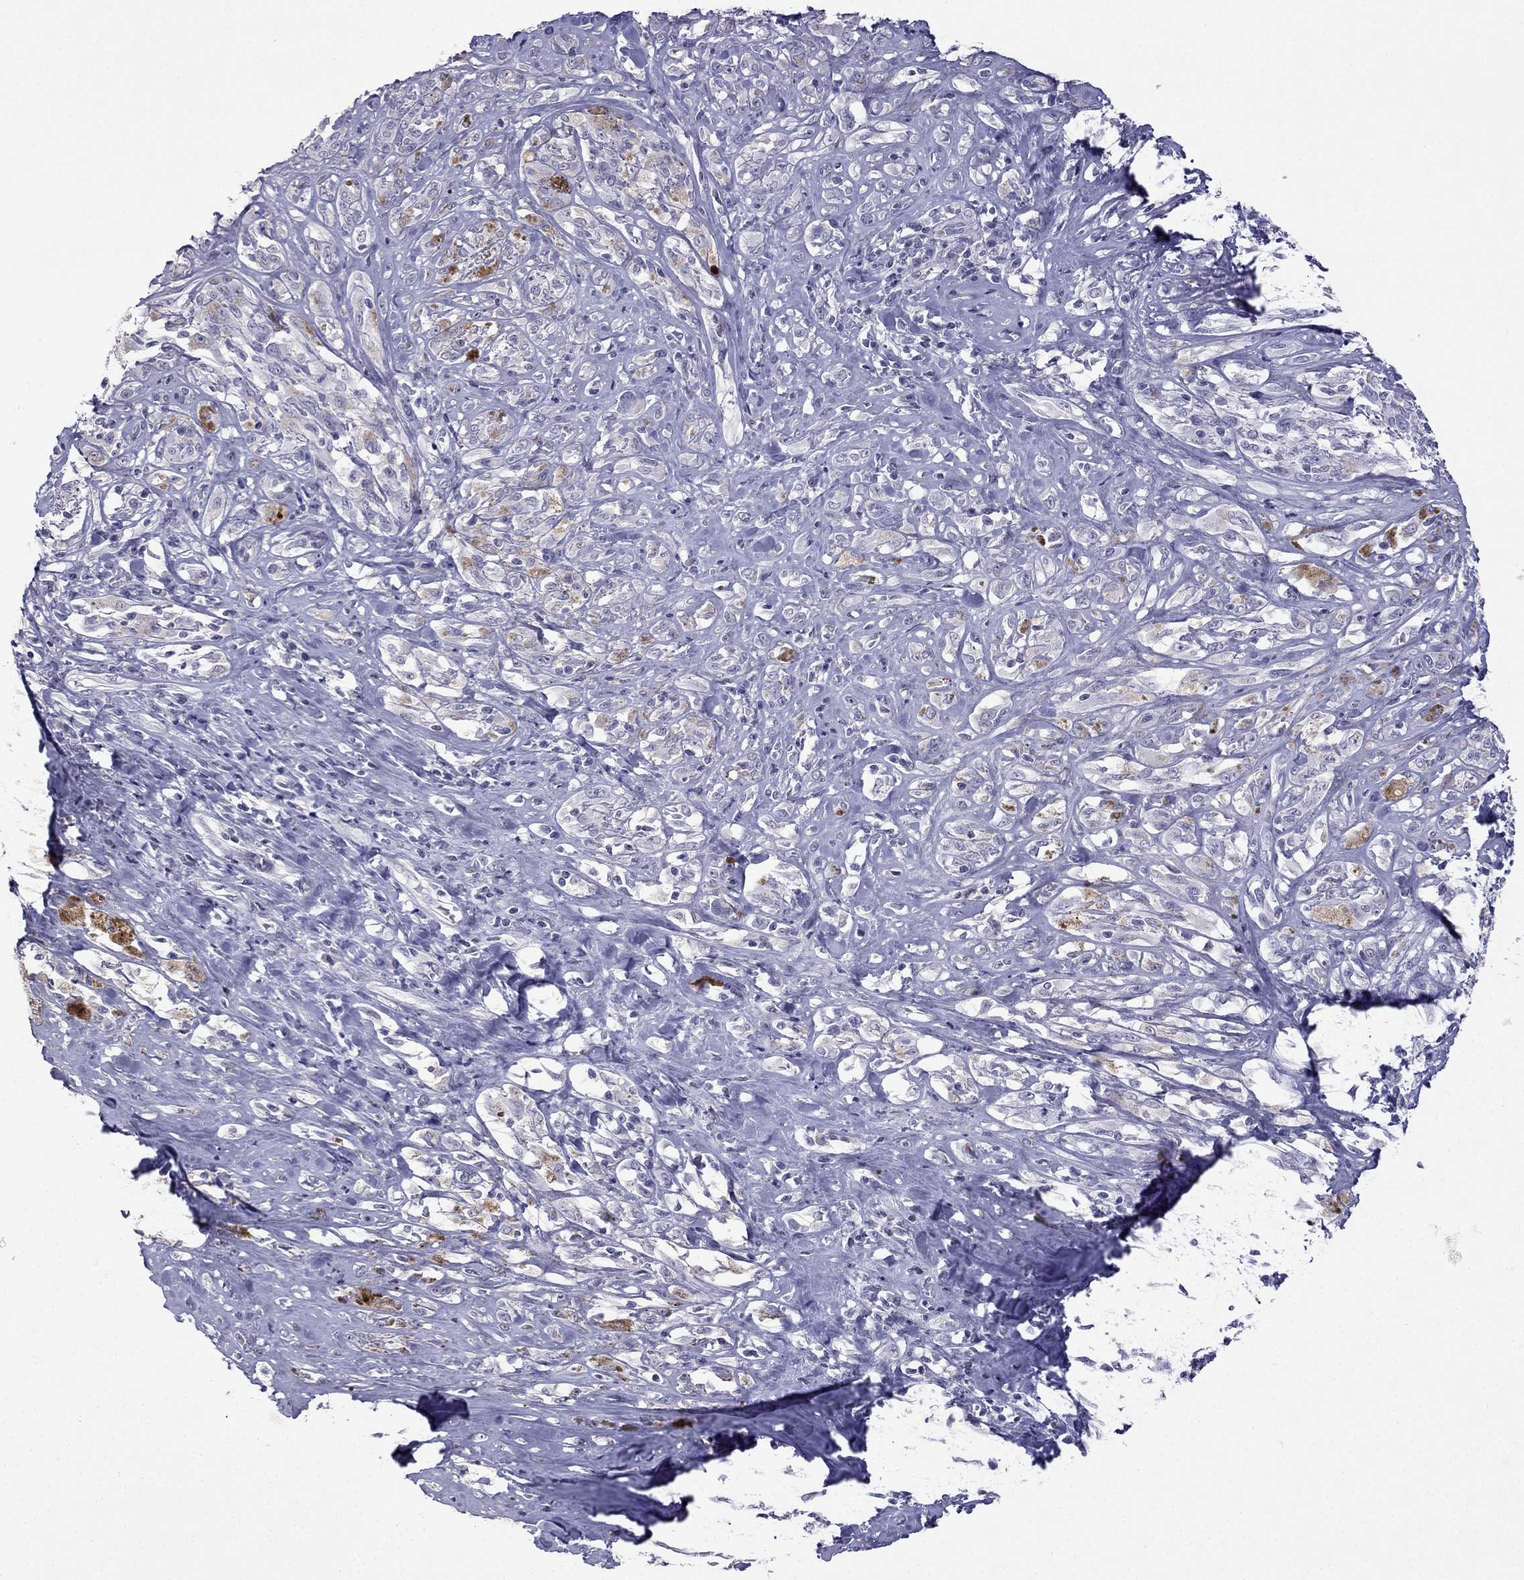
{"staining": {"intensity": "negative", "quantity": "none", "location": "none"}, "tissue": "melanoma", "cell_type": "Tumor cells", "image_type": "cancer", "snomed": [{"axis": "morphology", "description": "Malignant melanoma, NOS"}, {"axis": "topography", "description": "Skin"}], "caption": "The immunohistochemistry photomicrograph has no significant expression in tumor cells of malignant melanoma tissue.", "gene": "CFAP70", "patient": {"sex": "female", "age": 91}}